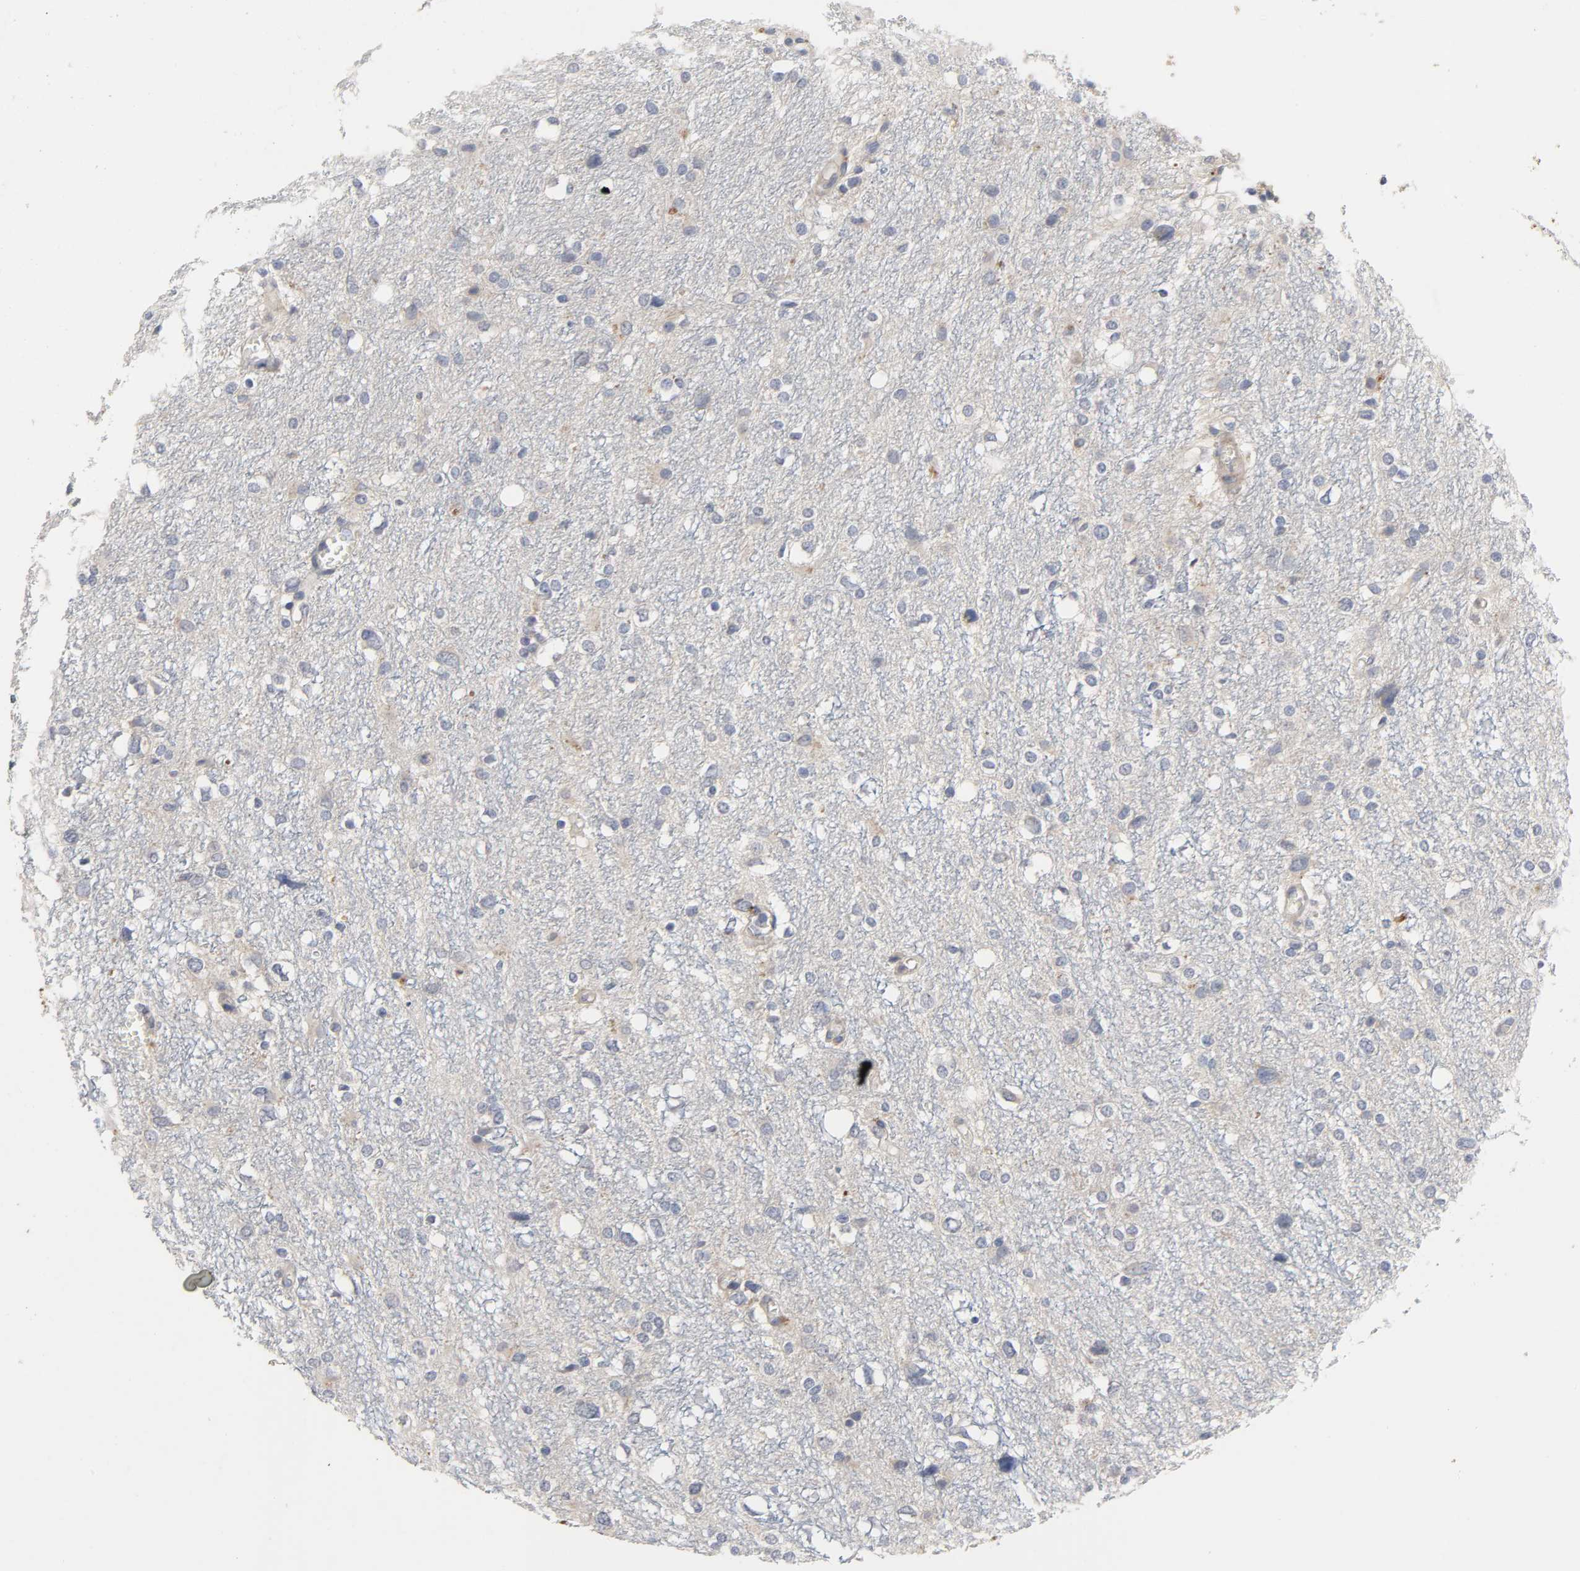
{"staining": {"intensity": "negative", "quantity": "none", "location": "none"}, "tissue": "glioma", "cell_type": "Tumor cells", "image_type": "cancer", "snomed": [{"axis": "morphology", "description": "Glioma, malignant, High grade"}, {"axis": "topography", "description": "Brain"}], "caption": "High magnification brightfield microscopy of high-grade glioma (malignant) stained with DAB (3,3'-diaminobenzidine) (brown) and counterstained with hematoxylin (blue): tumor cells show no significant expression.", "gene": "CCDC134", "patient": {"sex": "female", "age": 59}}